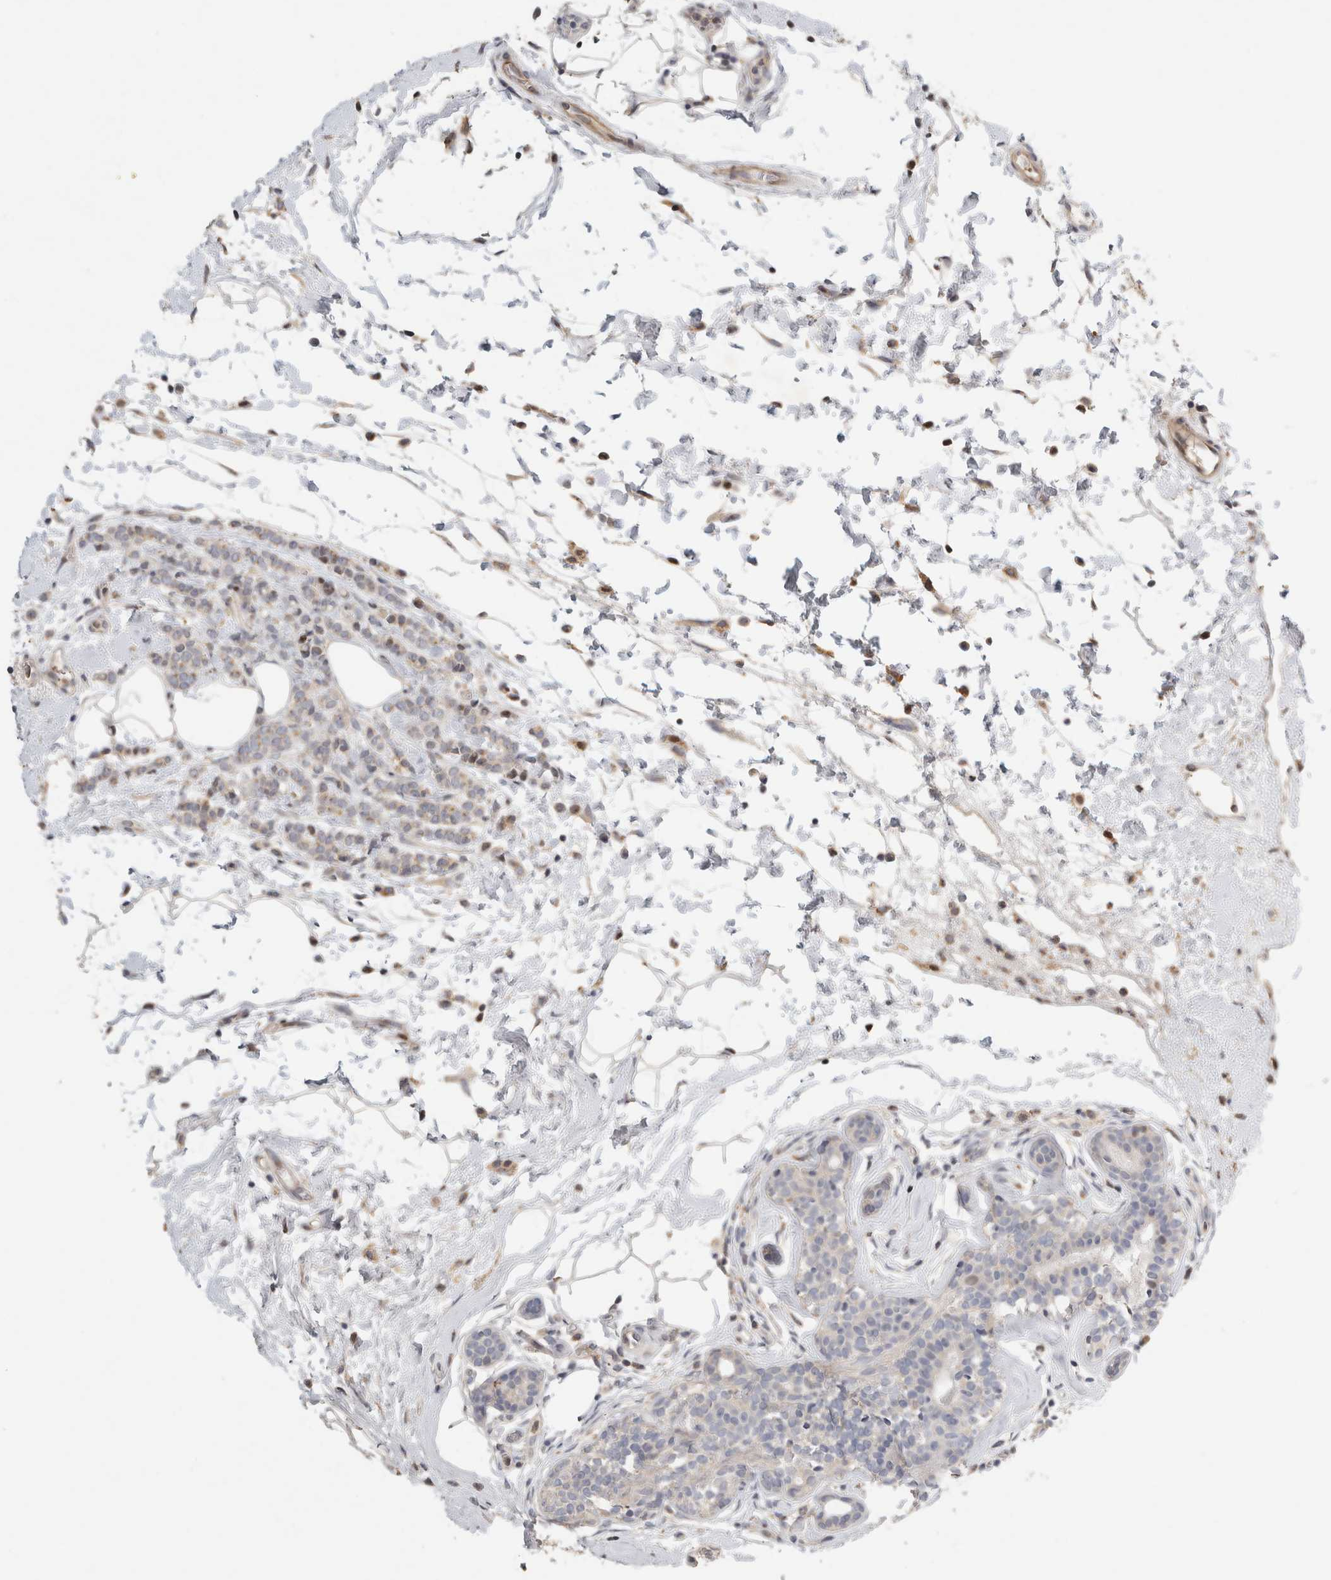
{"staining": {"intensity": "weak", "quantity": "<25%", "location": "cytoplasmic/membranous"}, "tissue": "breast cancer", "cell_type": "Tumor cells", "image_type": "cancer", "snomed": [{"axis": "morphology", "description": "Lobular carcinoma"}, {"axis": "topography", "description": "Breast"}], "caption": "Protein analysis of breast lobular carcinoma reveals no significant expression in tumor cells.", "gene": "C8orf58", "patient": {"sex": "female", "age": 50}}